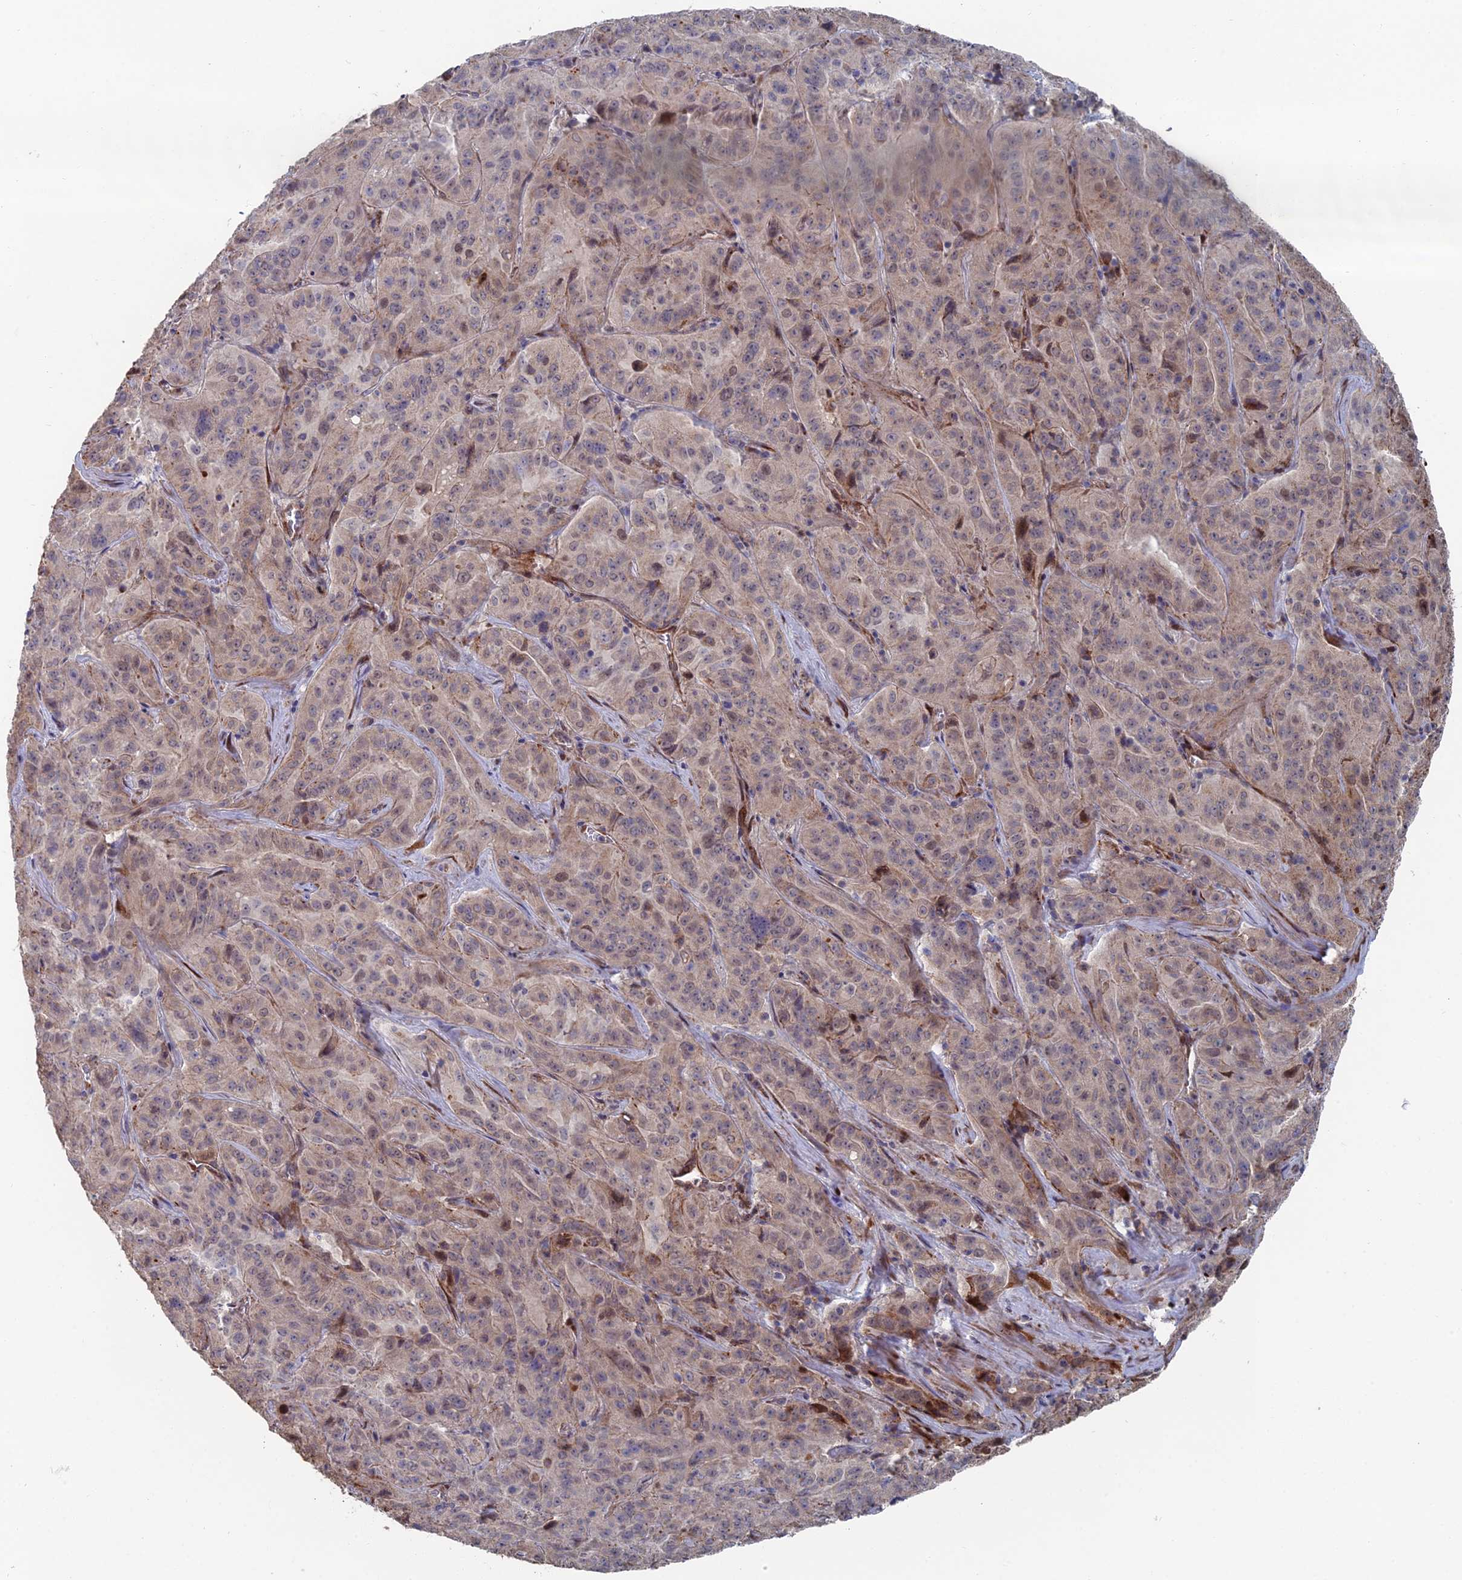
{"staining": {"intensity": "moderate", "quantity": "25%-75%", "location": "cytoplasmic/membranous"}, "tissue": "pancreatic cancer", "cell_type": "Tumor cells", "image_type": "cancer", "snomed": [{"axis": "morphology", "description": "Adenocarcinoma, NOS"}, {"axis": "topography", "description": "Pancreas"}], "caption": "A brown stain labels moderate cytoplasmic/membranous expression of a protein in pancreatic adenocarcinoma tumor cells. The staining is performed using DAB (3,3'-diaminobenzidine) brown chromogen to label protein expression. The nuclei are counter-stained blue using hematoxylin.", "gene": "GTF2IRD1", "patient": {"sex": "male", "age": 63}}